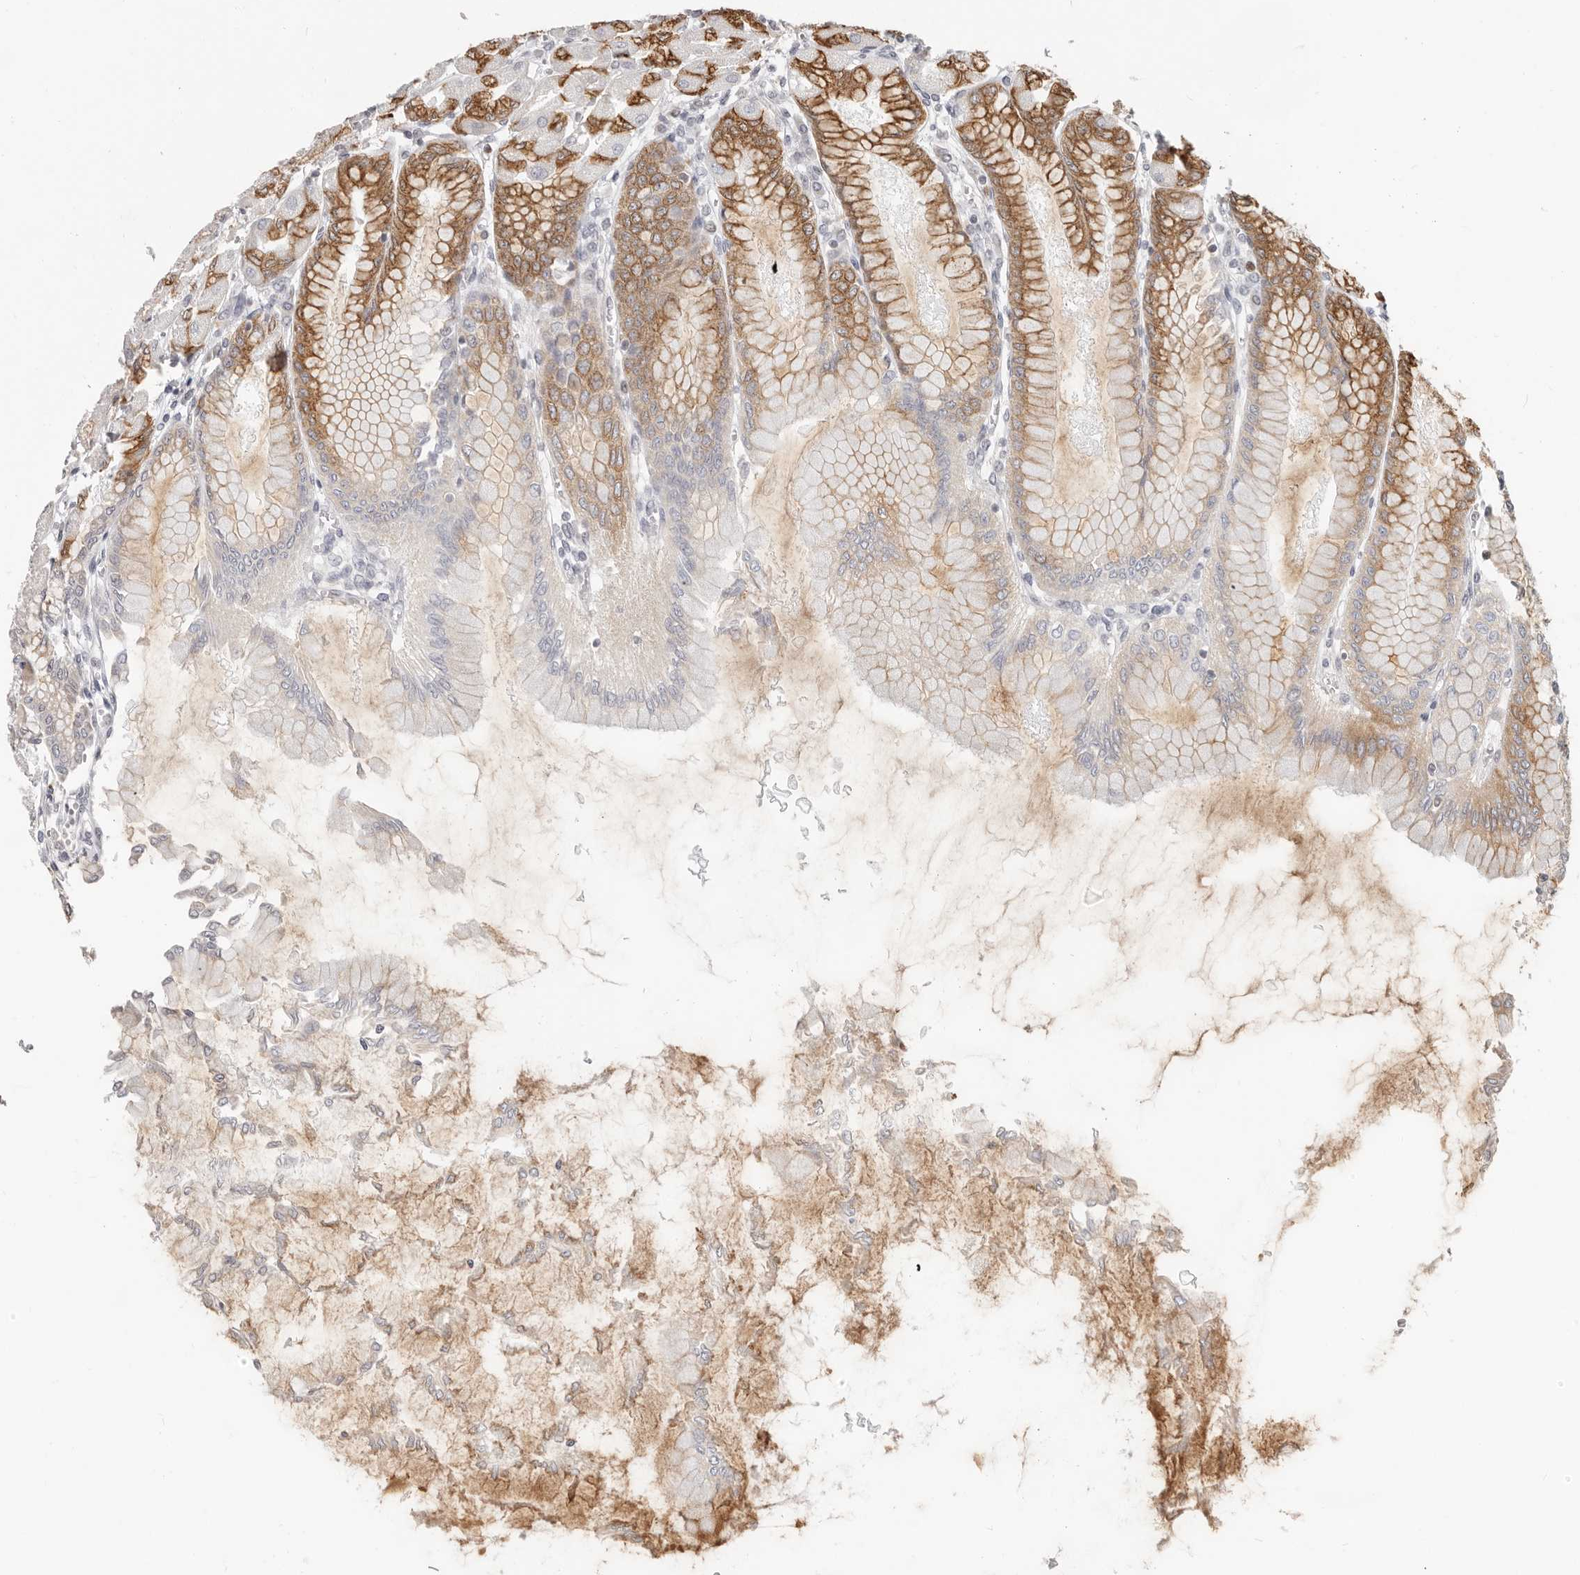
{"staining": {"intensity": "strong", "quantity": "25%-75%", "location": "cytoplasmic/membranous,nuclear"}, "tissue": "stomach", "cell_type": "Glandular cells", "image_type": "normal", "snomed": [{"axis": "morphology", "description": "Normal tissue, NOS"}, {"axis": "topography", "description": "Stomach, upper"}], "caption": "IHC (DAB (3,3'-diaminobenzidine)) staining of unremarkable stomach reveals strong cytoplasmic/membranous,nuclear protein expression in about 25%-75% of glandular cells.", "gene": "RFC2", "patient": {"sex": "female", "age": 56}}